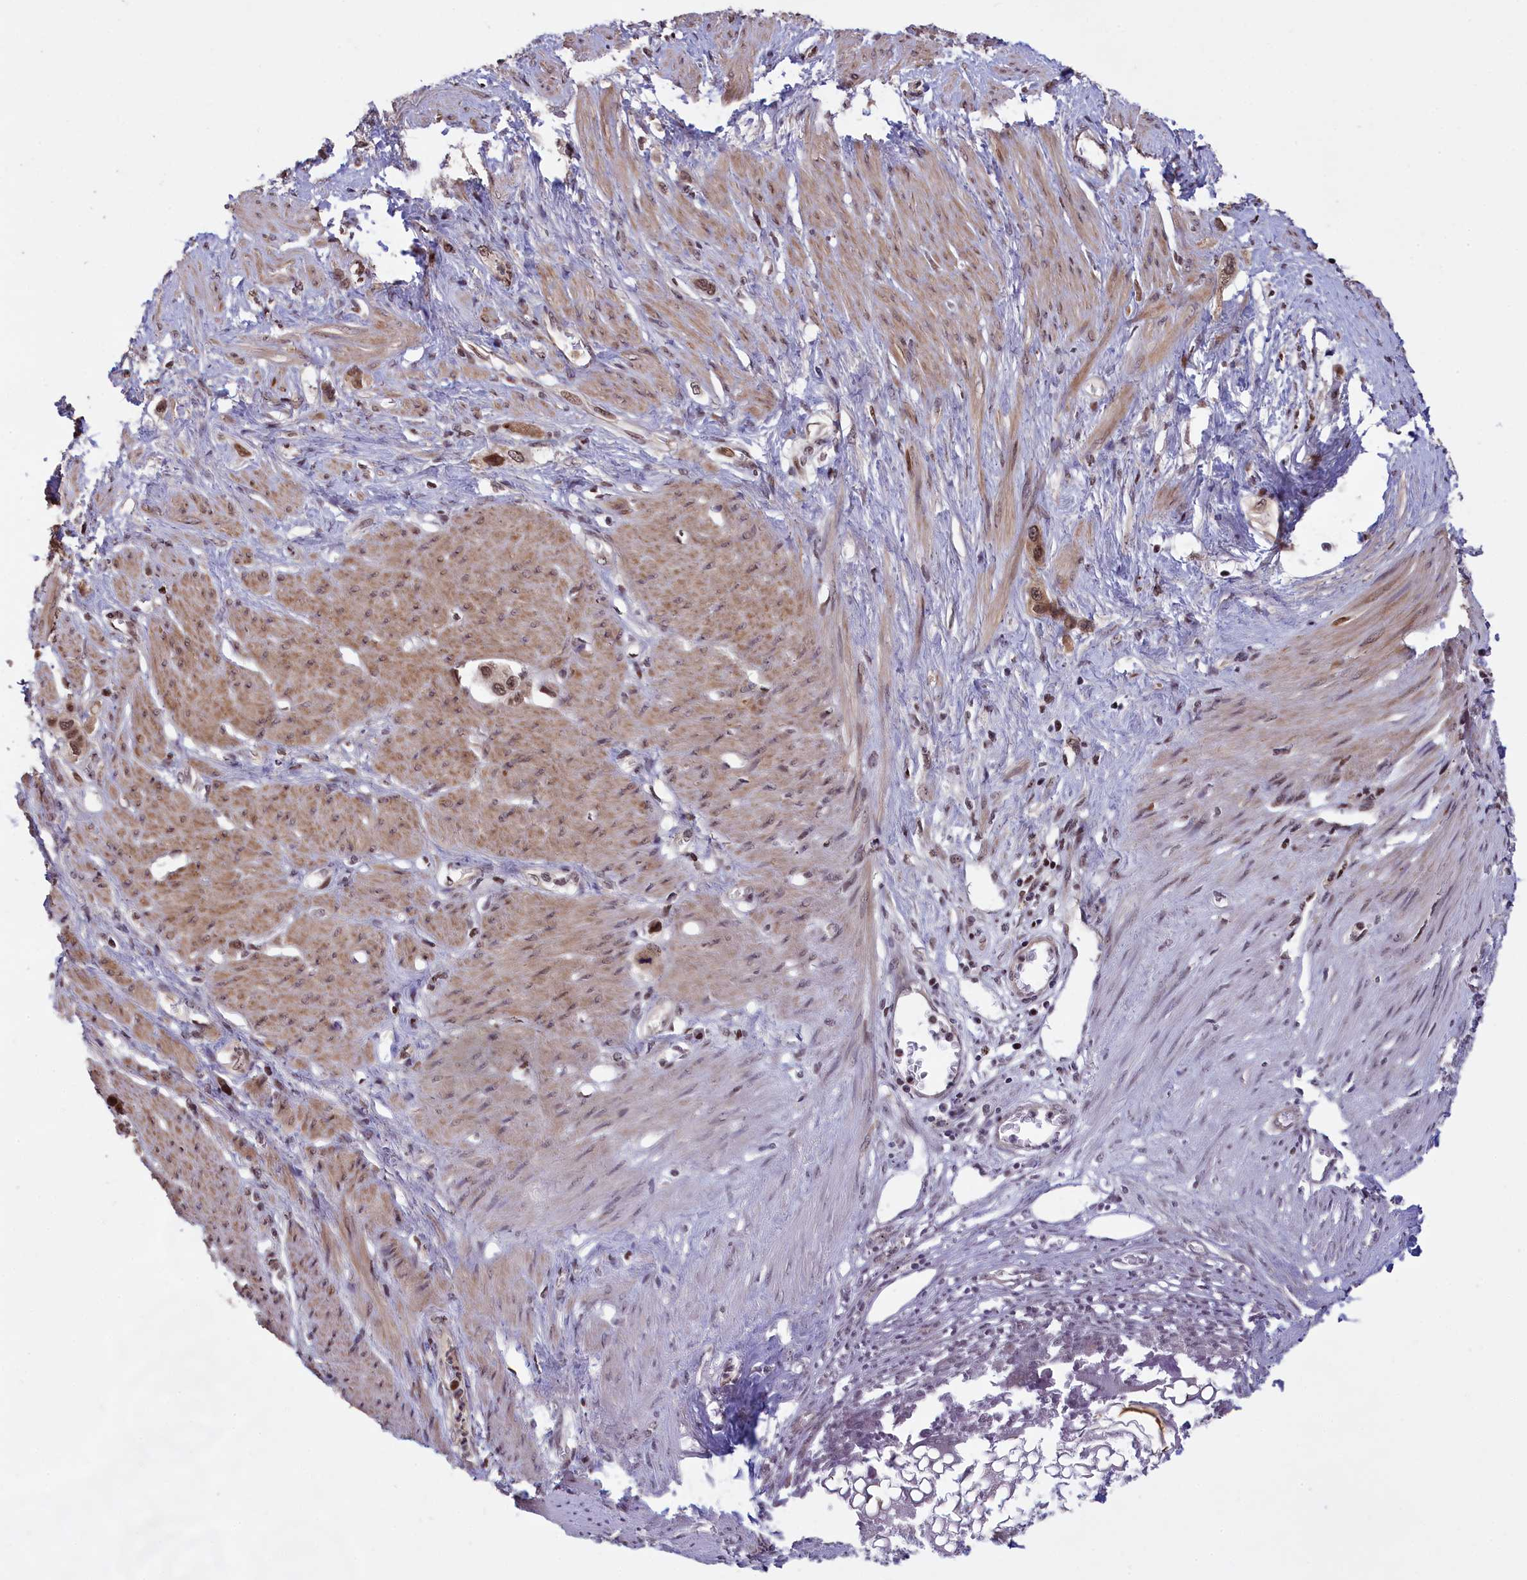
{"staining": {"intensity": "moderate", "quantity": ">75%", "location": "nuclear"}, "tissue": "stomach cancer", "cell_type": "Tumor cells", "image_type": "cancer", "snomed": [{"axis": "morphology", "description": "Adenocarcinoma, NOS"}, {"axis": "morphology", "description": "Adenocarcinoma, High grade"}, {"axis": "topography", "description": "Stomach, upper"}, {"axis": "topography", "description": "Stomach, lower"}], "caption": "Immunohistochemistry (IHC) staining of stomach high-grade adenocarcinoma, which reveals medium levels of moderate nuclear positivity in approximately >75% of tumor cells indicating moderate nuclear protein expression. The staining was performed using DAB (3,3'-diaminobenzidine) (brown) for protein detection and nuclei were counterstained in hematoxylin (blue).", "gene": "RELB", "patient": {"sex": "female", "age": 65}}